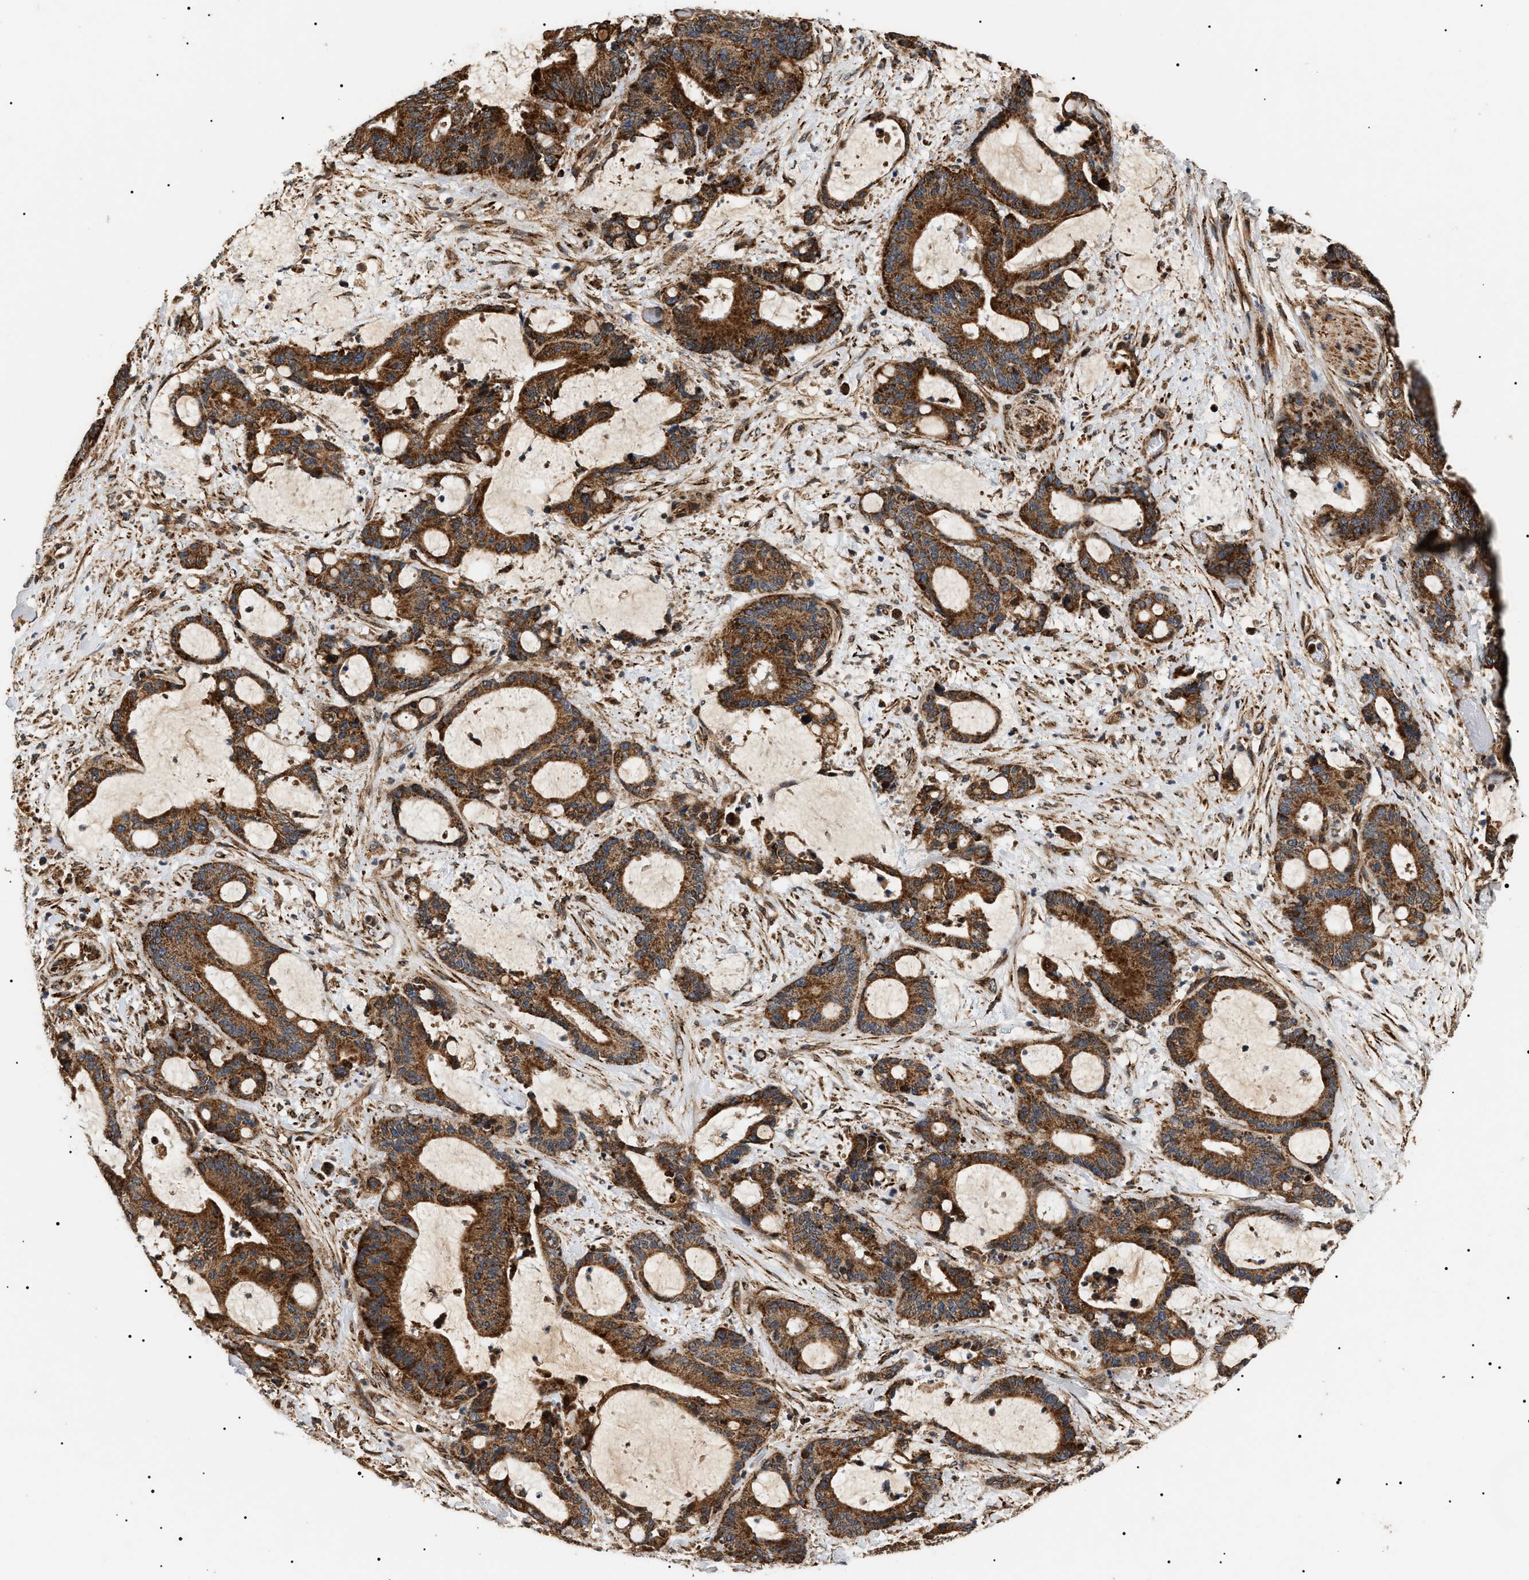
{"staining": {"intensity": "strong", "quantity": ">75%", "location": "cytoplasmic/membranous"}, "tissue": "liver cancer", "cell_type": "Tumor cells", "image_type": "cancer", "snomed": [{"axis": "morphology", "description": "Normal tissue, NOS"}, {"axis": "morphology", "description": "Cholangiocarcinoma"}, {"axis": "topography", "description": "Liver"}, {"axis": "topography", "description": "Peripheral nerve tissue"}], "caption": "Human liver cancer stained for a protein (brown) displays strong cytoplasmic/membranous positive staining in about >75% of tumor cells.", "gene": "ZBTB26", "patient": {"sex": "female", "age": 73}}